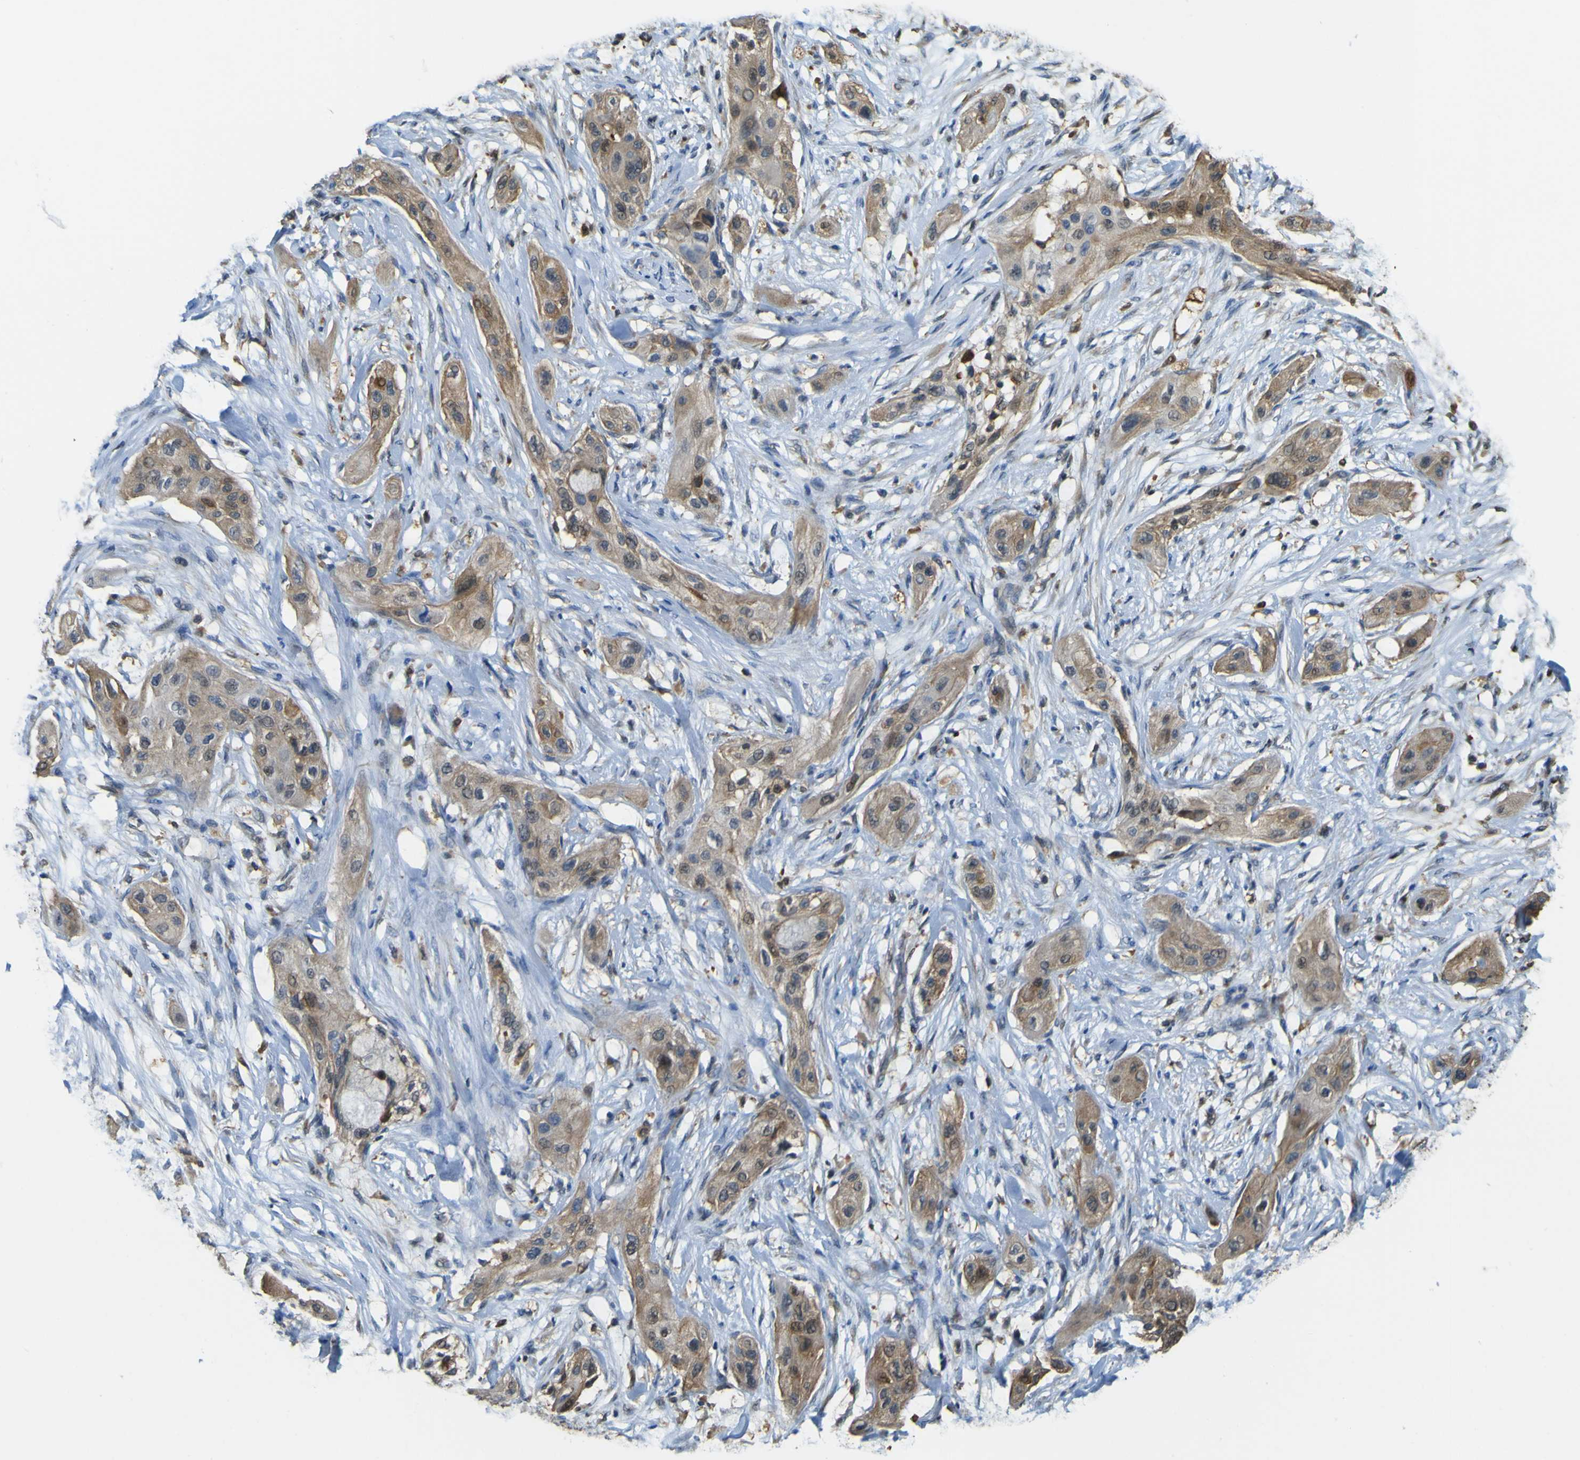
{"staining": {"intensity": "moderate", "quantity": ">75%", "location": "cytoplasmic/membranous"}, "tissue": "lung cancer", "cell_type": "Tumor cells", "image_type": "cancer", "snomed": [{"axis": "morphology", "description": "Squamous cell carcinoma, NOS"}, {"axis": "topography", "description": "Lung"}], "caption": "Protein expression analysis of lung cancer (squamous cell carcinoma) displays moderate cytoplasmic/membranous expression in approximately >75% of tumor cells.", "gene": "ABHD3", "patient": {"sex": "female", "age": 47}}